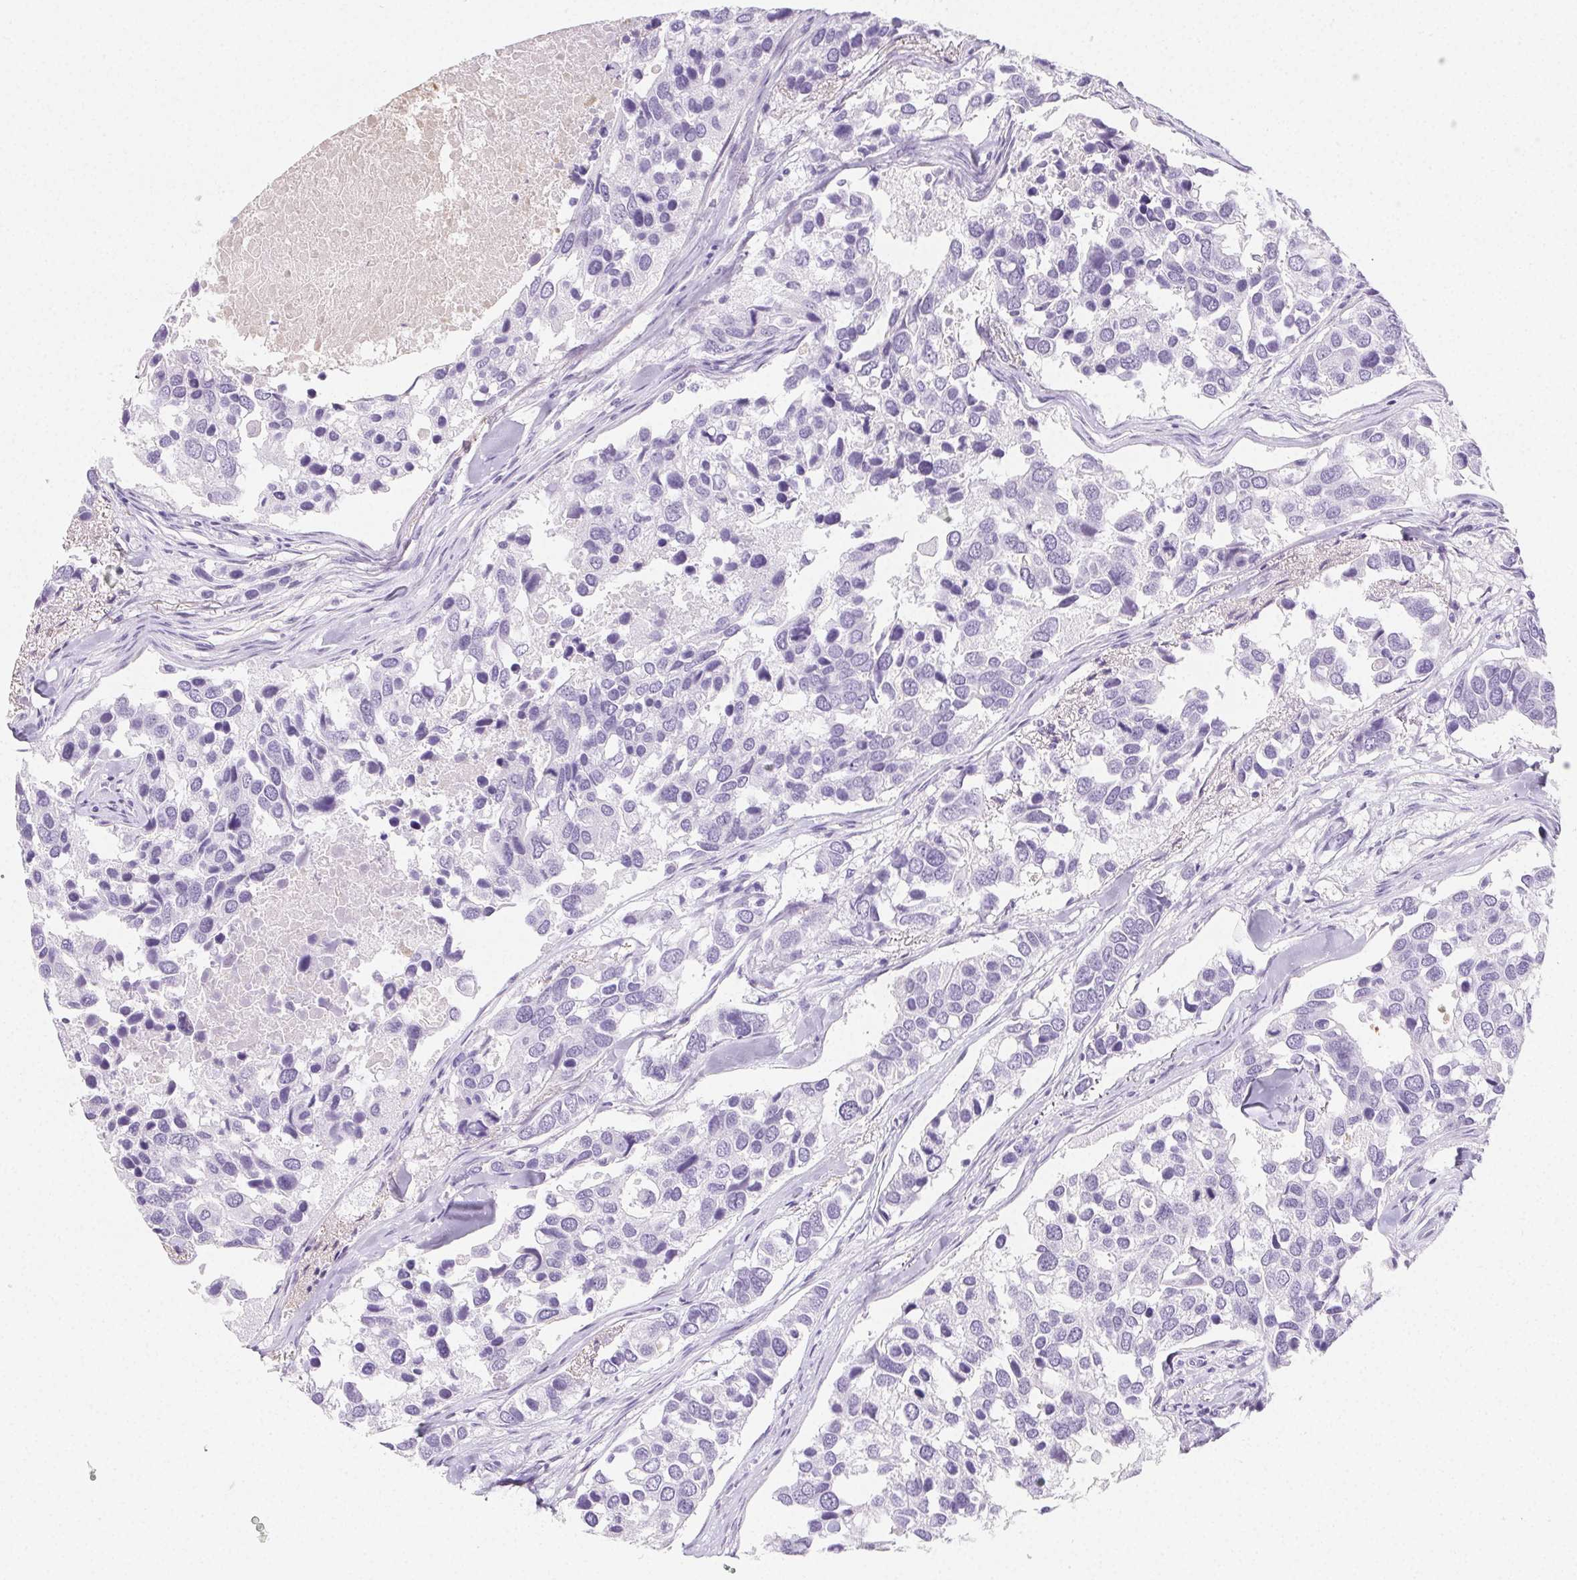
{"staining": {"intensity": "negative", "quantity": "none", "location": "none"}, "tissue": "breast cancer", "cell_type": "Tumor cells", "image_type": "cancer", "snomed": [{"axis": "morphology", "description": "Duct carcinoma"}, {"axis": "topography", "description": "Breast"}], "caption": "Immunohistochemical staining of infiltrating ductal carcinoma (breast) shows no significant staining in tumor cells.", "gene": "VTN", "patient": {"sex": "female", "age": 83}}